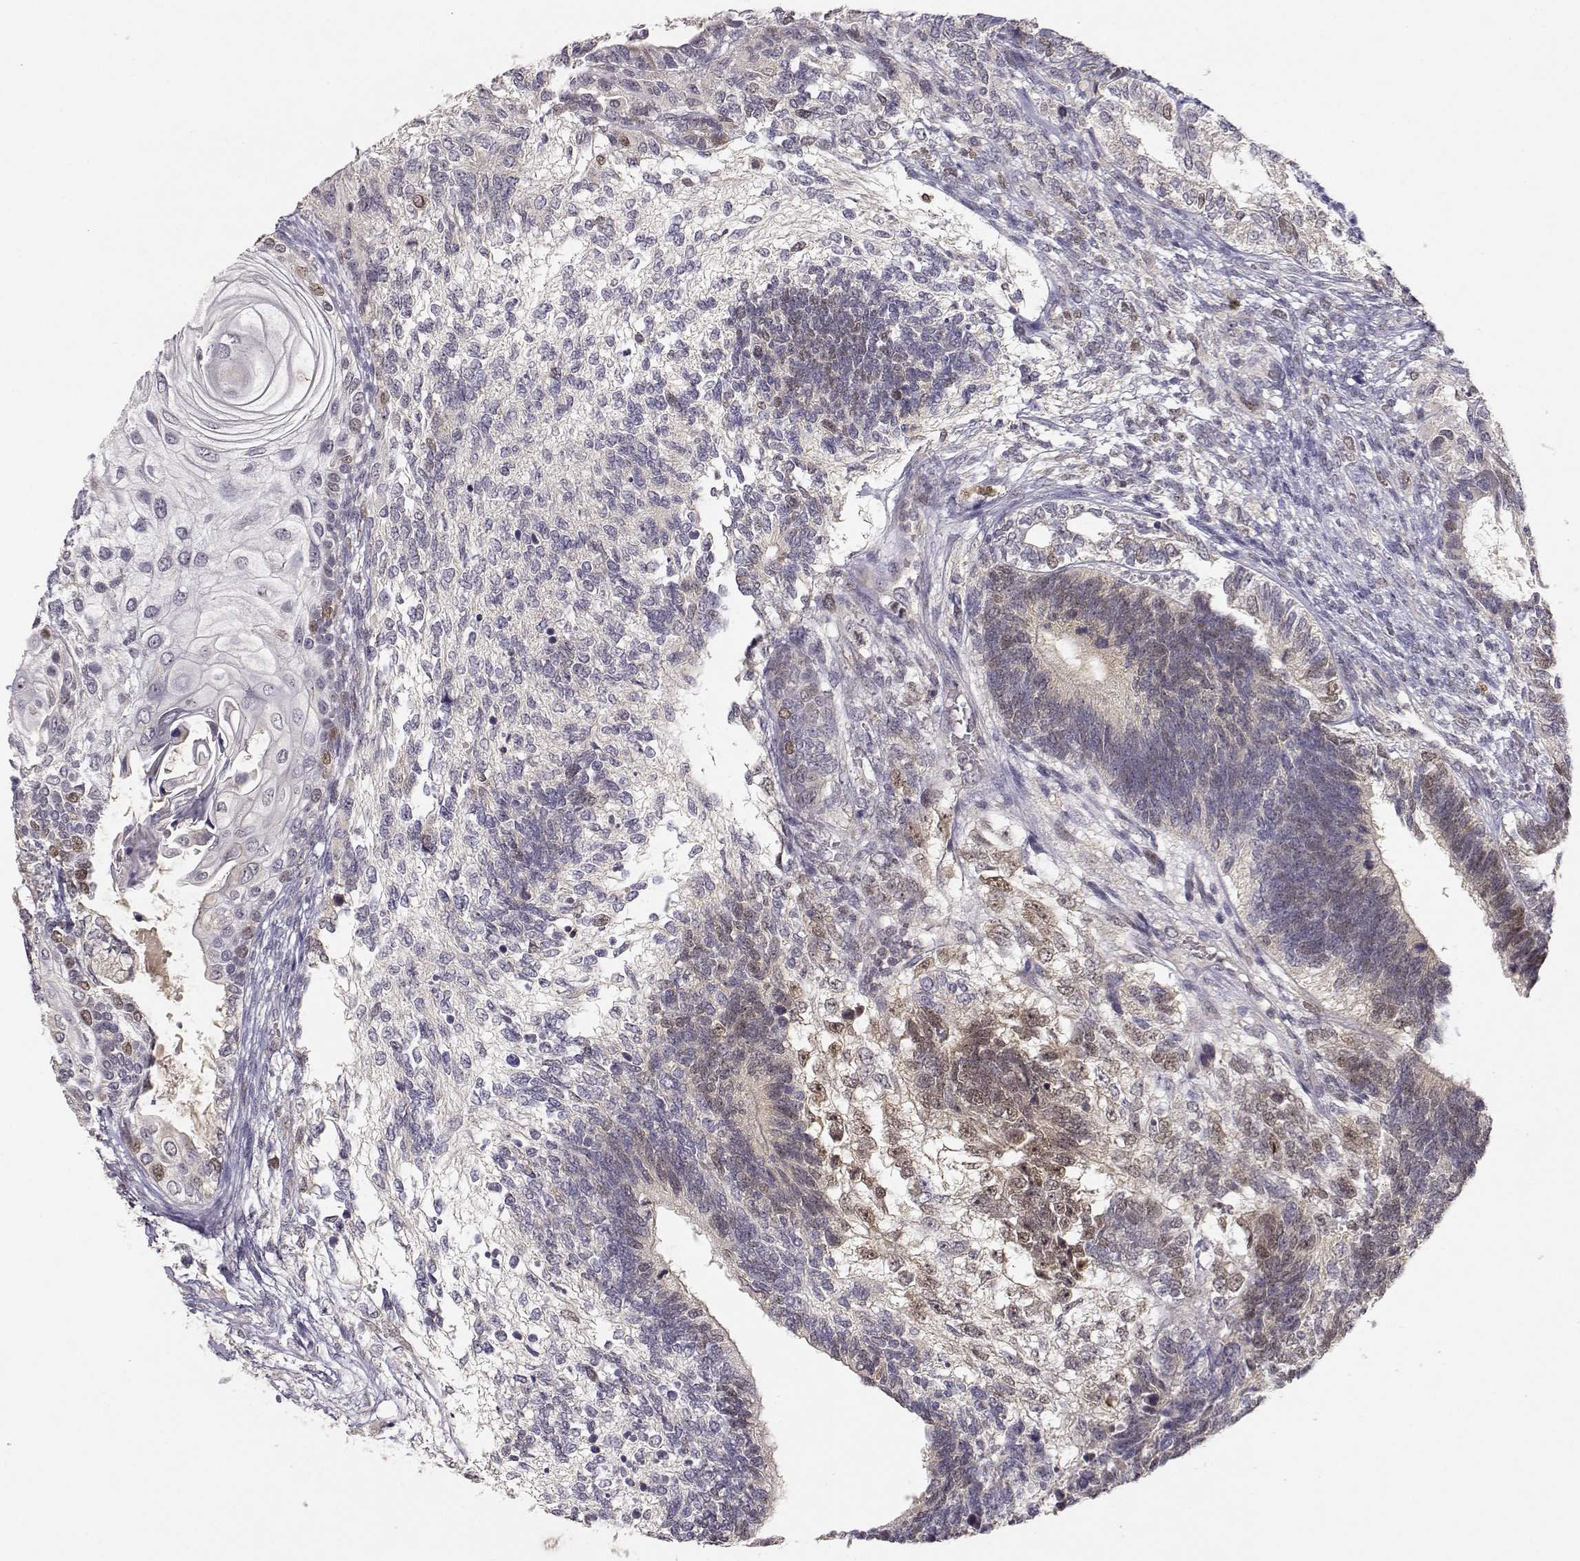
{"staining": {"intensity": "moderate", "quantity": "25%-75%", "location": "cytoplasmic/membranous,nuclear"}, "tissue": "testis cancer", "cell_type": "Tumor cells", "image_type": "cancer", "snomed": [{"axis": "morphology", "description": "Seminoma, NOS"}, {"axis": "morphology", "description": "Carcinoma, Embryonal, NOS"}, {"axis": "topography", "description": "Testis"}], "caption": "DAB (3,3'-diaminobenzidine) immunohistochemical staining of human testis seminoma displays moderate cytoplasmic/membranous and nuclear protein expression in approximately 25%-75% of tumor cells.", "gene": "RAD51", "patient": {"sex": "male", "age": 41}}